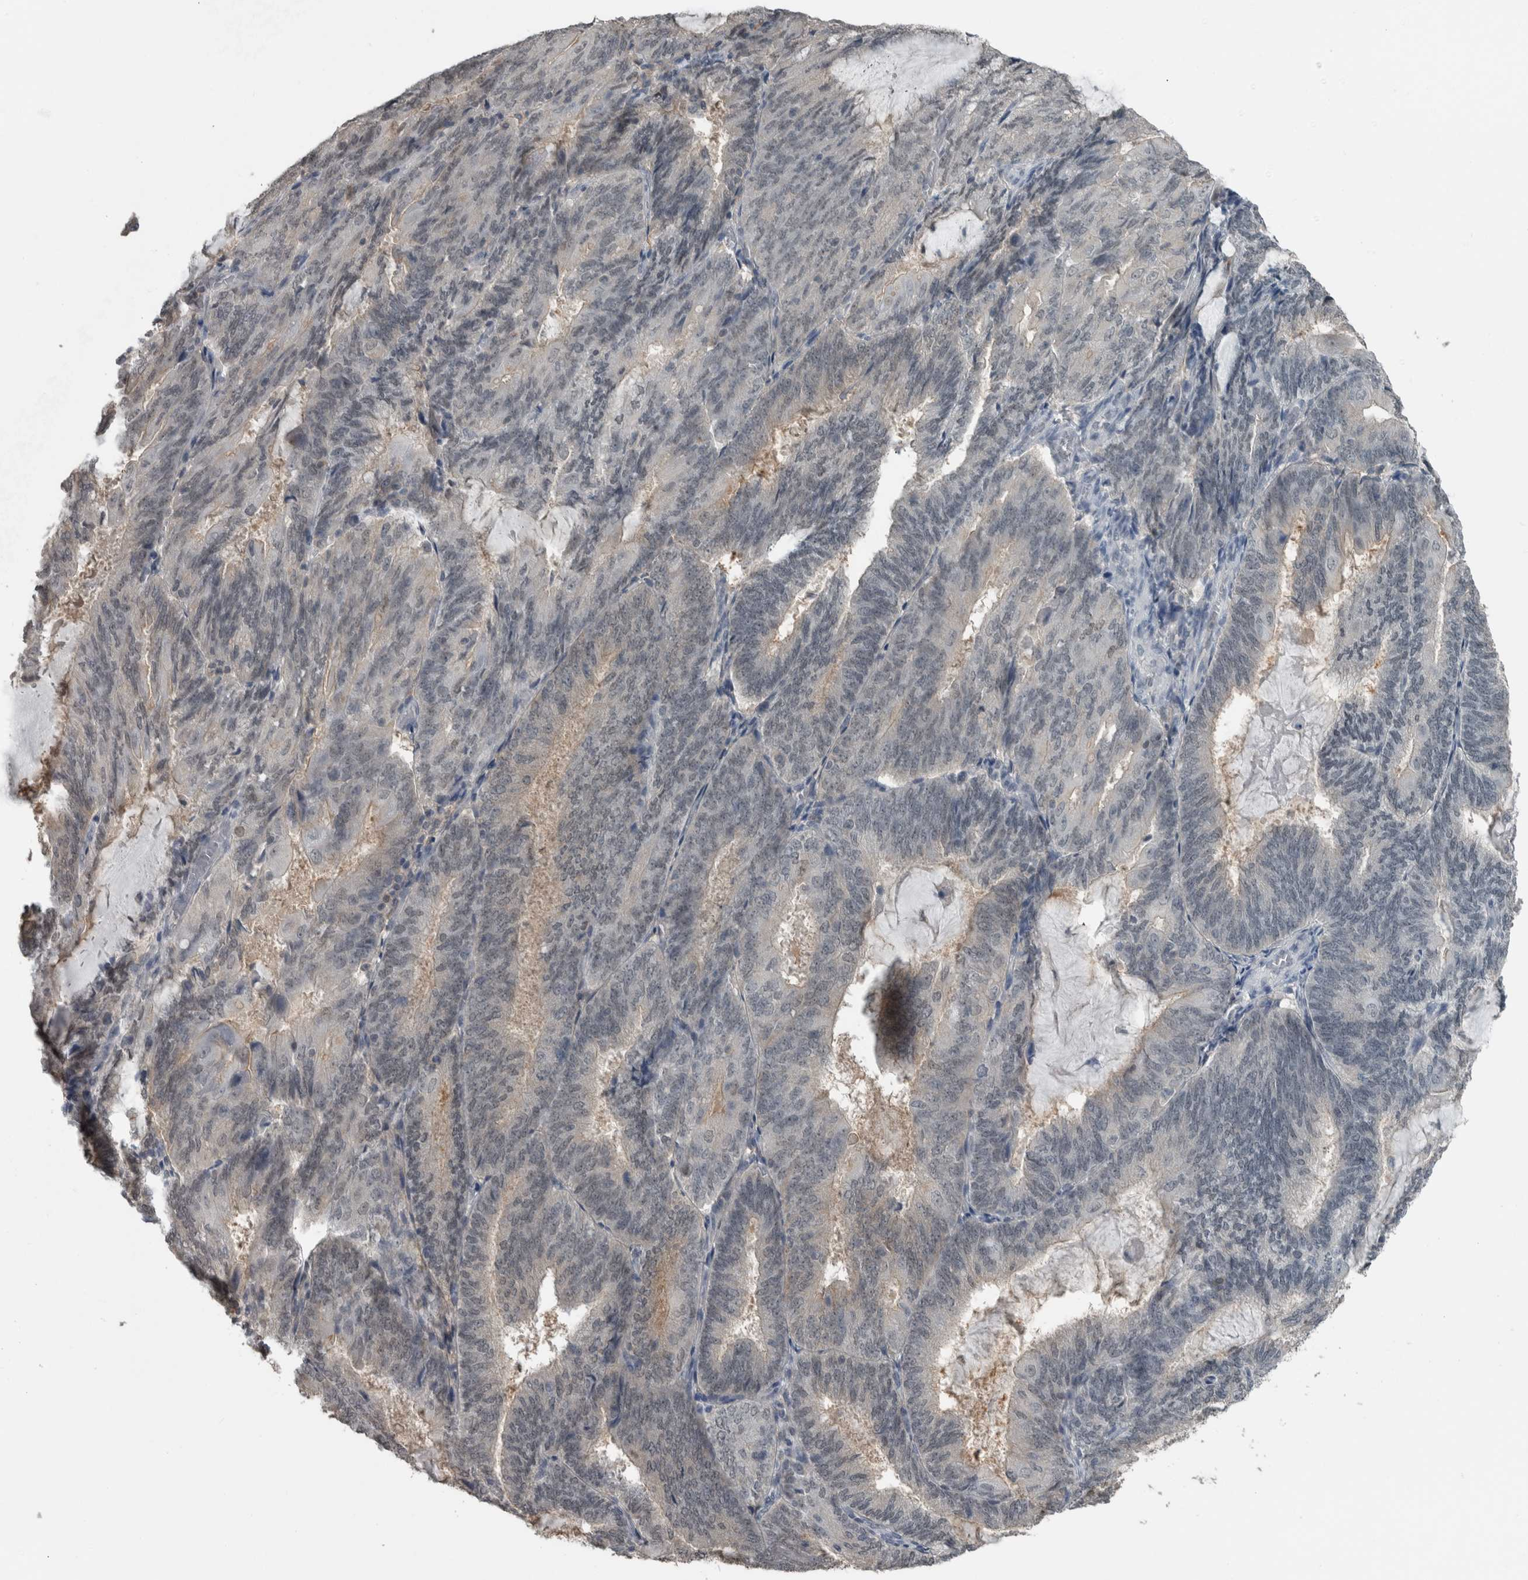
{"staining": {"intensity": "negative", "quantity": "none", "location": "none"}, "tissue": "endometrial cancer", "cell_type": "Tumor cells", "image_type": "cancer", "snomed": [{"axis": "morphology", "description": "Adenocarcinoma, NOS"}, {"axis": "topography", "description": "Endometrium"}], "caption": "High magnification brightfield microscopy of adenocarcinoma (endometrial) stained with DAB (brown) and counterstained with hematoxylin (blue): tumor cells show no significant positivity. The staining was performed using DAB to visualize the protein expression in brown, while the nuclei were stained in blue with hematoxylin (Magnification: 20x).", "gene": "ACSF2", "patient": {"sex": "female", "age": 81}}